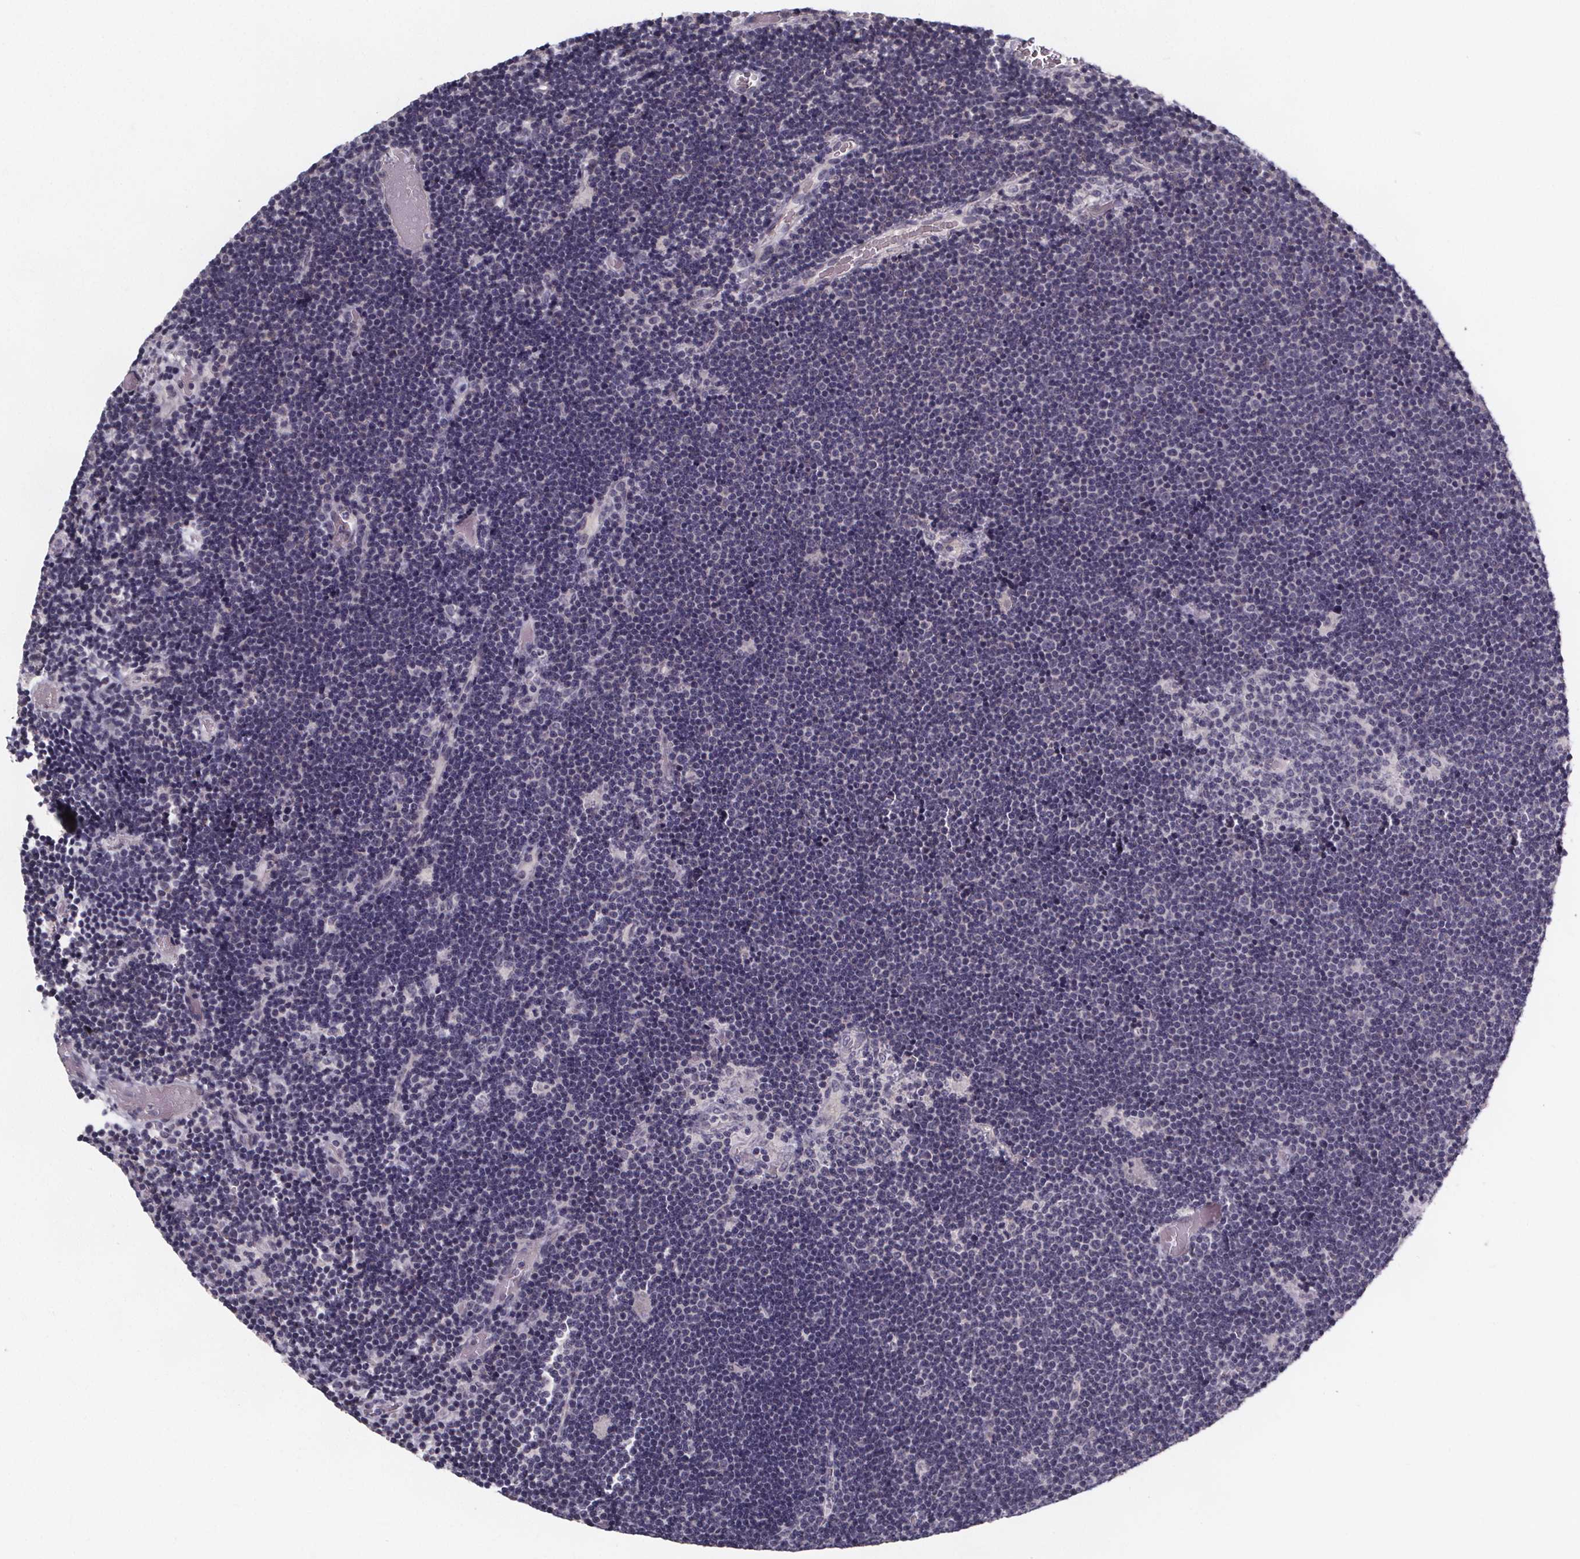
{"staining": {"intensity": "negative", "quantity": "none", "location": "none"}, "tissue": "lymphoma", "cell_type": "Tumor cells", "image_type": "cancer", "snomed": [{"axis": "morphology", "description": "Malignant lymphoma, non-Hodgkin's type, Low grade"}, {"axis": "topography", "description": "Brain"}], "caption": "High magnification brightfield microscopy of lymphoma stained with DAB (3,3'-diaminobenzidine) (brown) and counterstained with hematoxylin (blue): tumor cells show no significant expression. The staining was performed using DAB (3,3'-diaminobenzidine) to visualize the protein expression in brown, while the nuclei were stained in blue with hematoxylin (Magnification: 20x).", "gene": "FAM181B", "patient": {"sex": "female", "age": 66}}